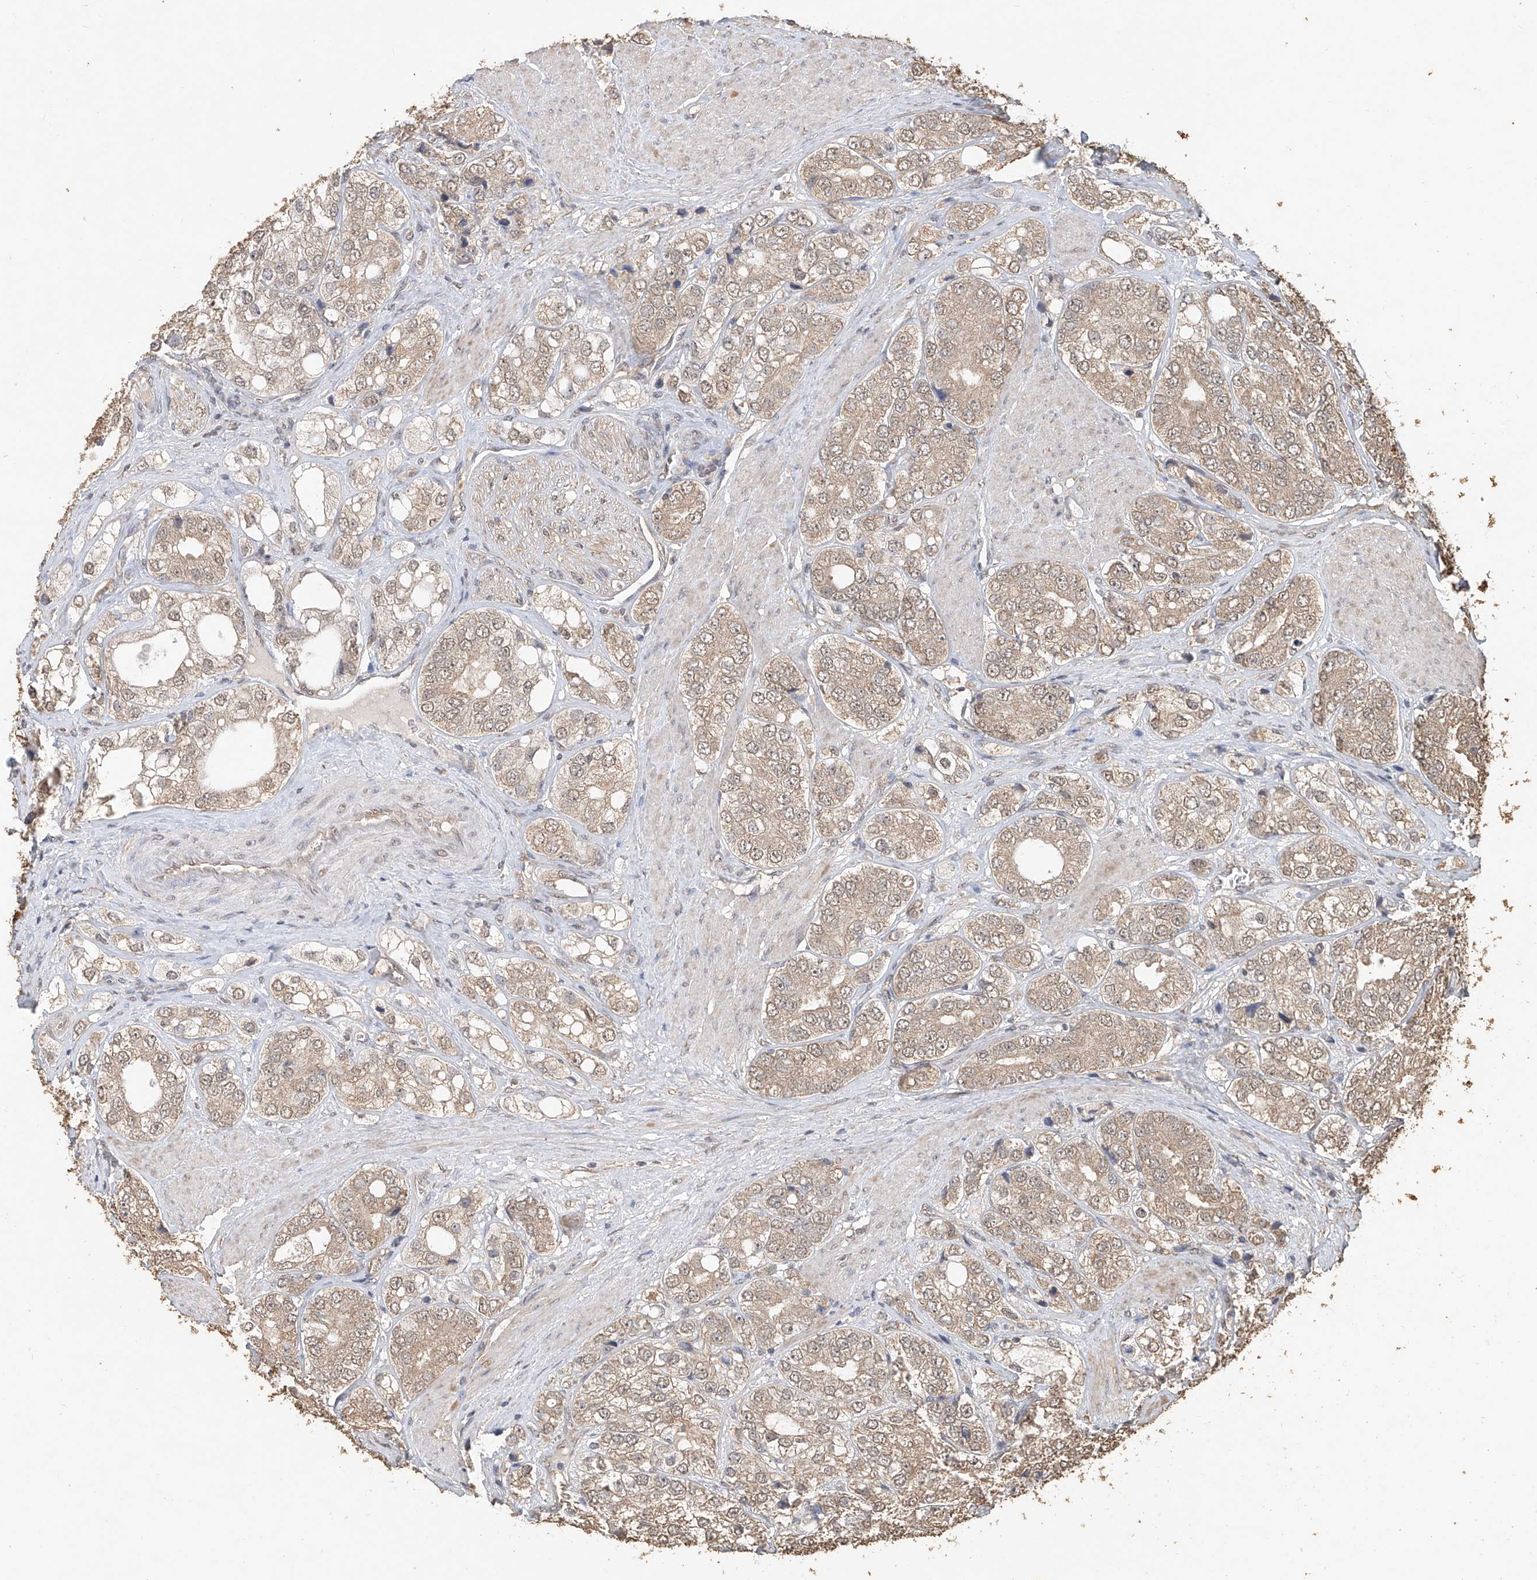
{"staining": {"intensity": "weak", "quantity": ">75%", "location": "cytoplasmic/membranous"}, "tissue": "prostate cancer", "cell_type": "Tumor cells", "image_type": "cancer", "snomed": [{"axis": "morphology", "description": "Adenocarcinoma, High grade"}, {"axis": "topography", "description": "Prostate"}], "caption": "Weak cytoplasmic/membranous protein positivity is present in about >75% of tumor cells in prostate cancer.", "gene": "ELOVL1", "patient": {"sex": "male", "age": 50}}